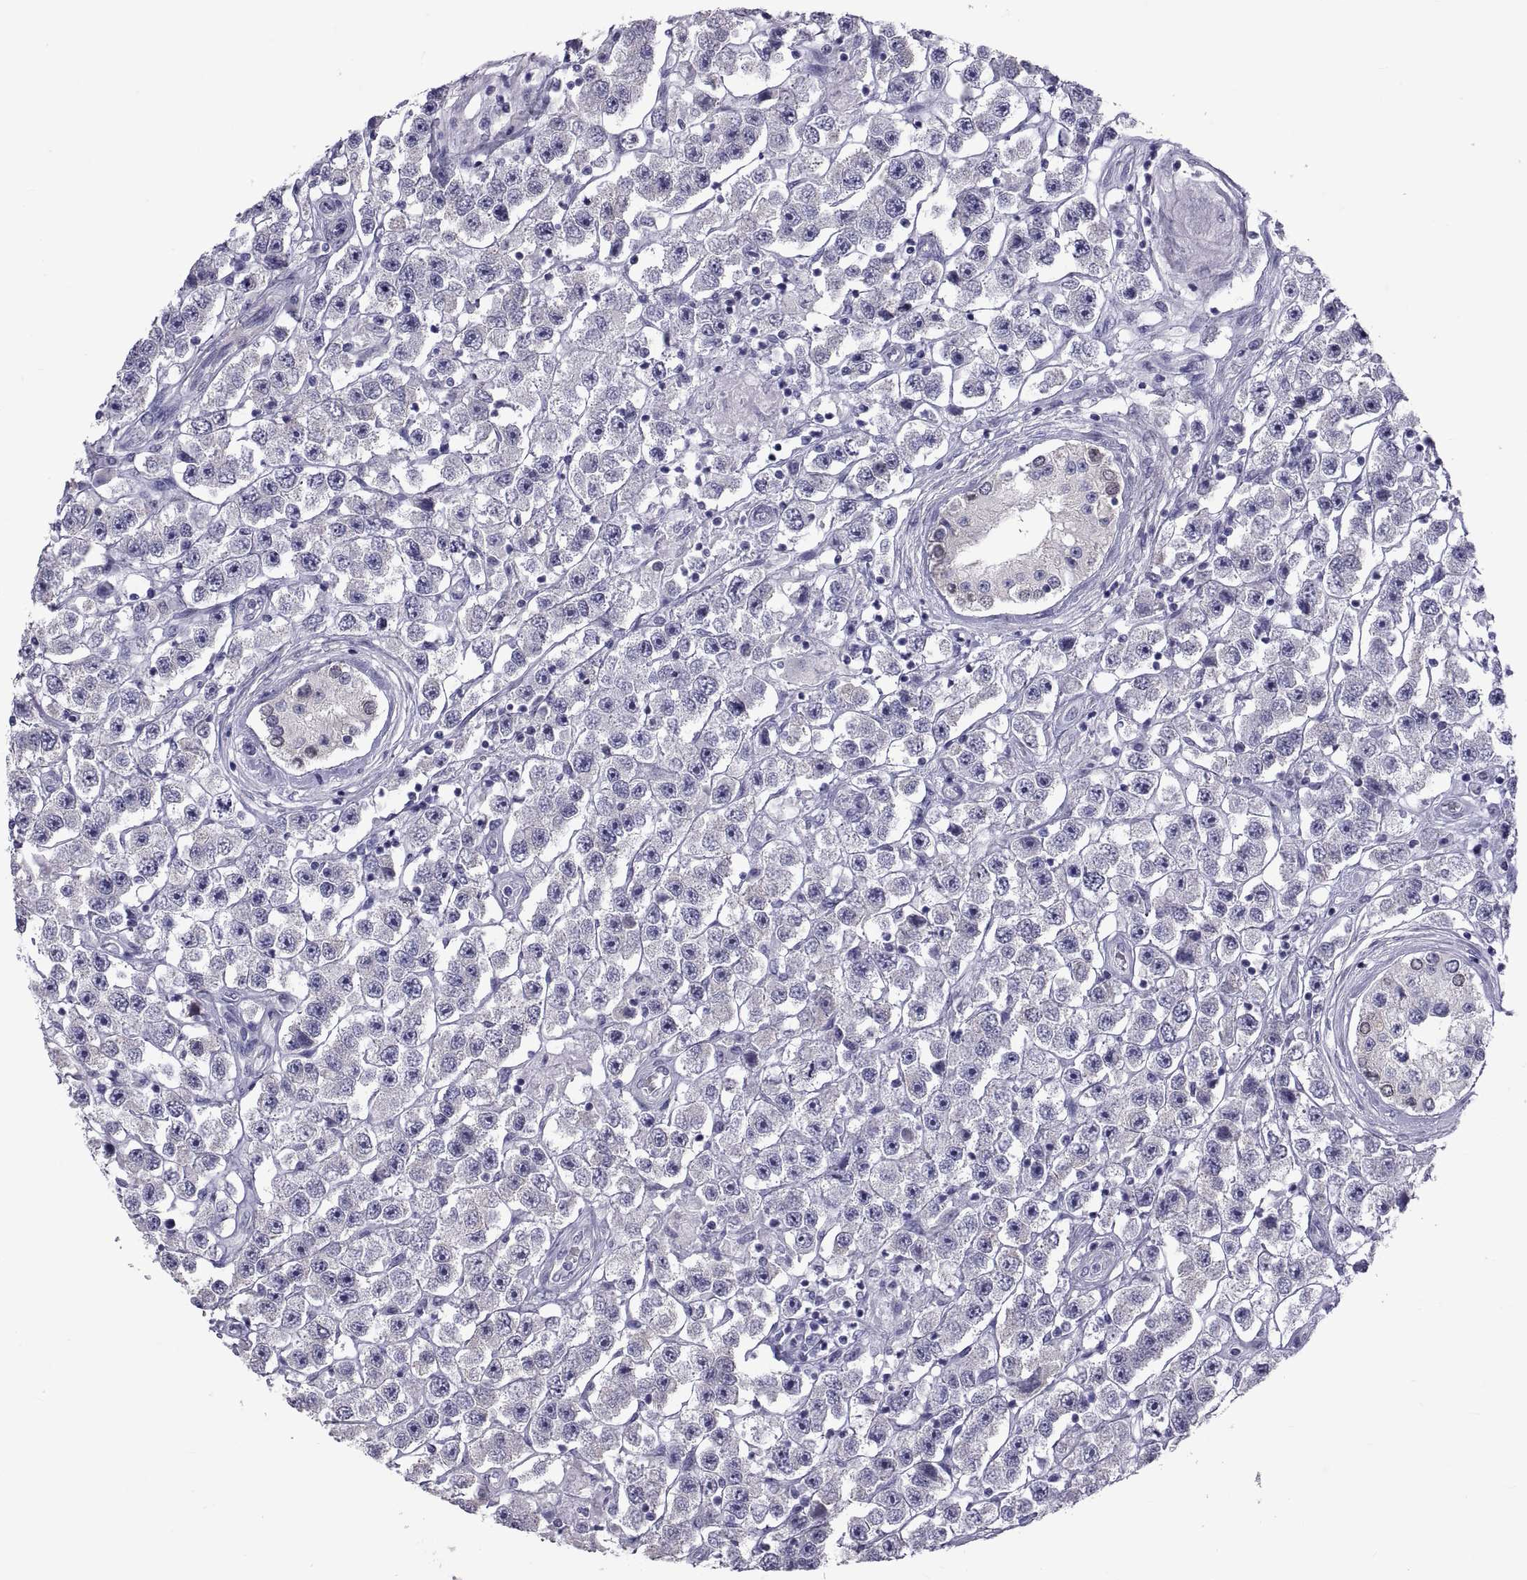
{"staining": {"intensity": "negative", "quantity": "none", "location": "none"}, "tissue": "testis cancer", "cell_type": "Tumor cells", "image_type": "cancer", "snomed": [{"axis": "morphology", "description": "Seminoma, NOS"}, {"axis": "topography", "description": "Testis"}], "caption": "Human testis seminoma stained for a protein using IHC demonstrates no expression in tumor cells.", "gene": "MAGEB1", "patient": {"sex": "male", "age": 45}}